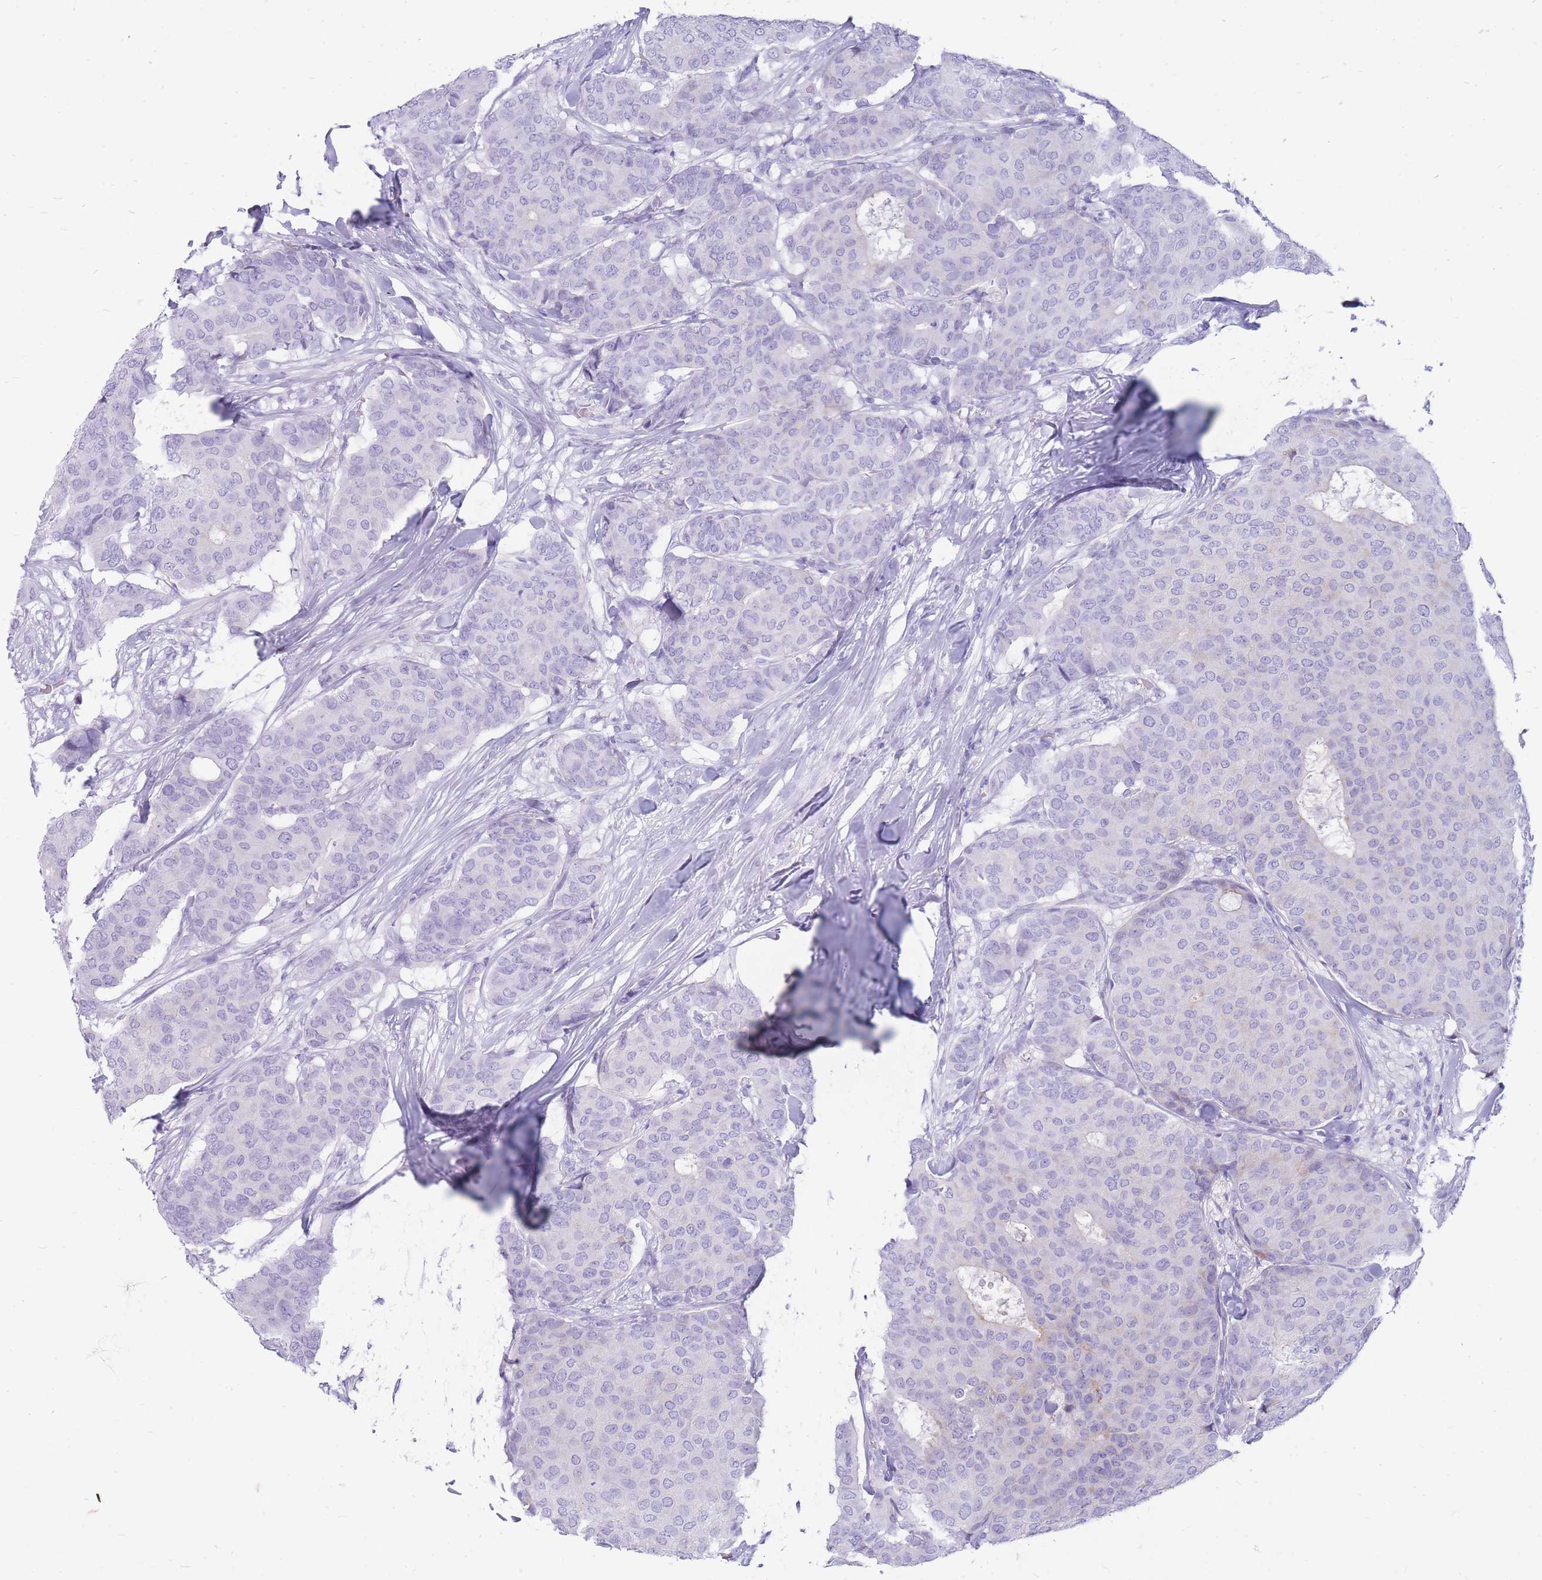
{"staining": {"intensity": "negative", "quantity": "none", "location": "none"}, "tissue": "breast cancer", "cell_type": "Tumor cells", "image_type": "cancer", "snomed": [{"axis": "morphology", "description": "Duct carcinoma"}, {"axis": "topography", "description": "Breast"}], "caption": "DAB immunohistochemical staining of breast cancer shows no significant positivity in tumor cells.", "gene": "ZFP37", "patient": {"sex": "female", "age": 75}}